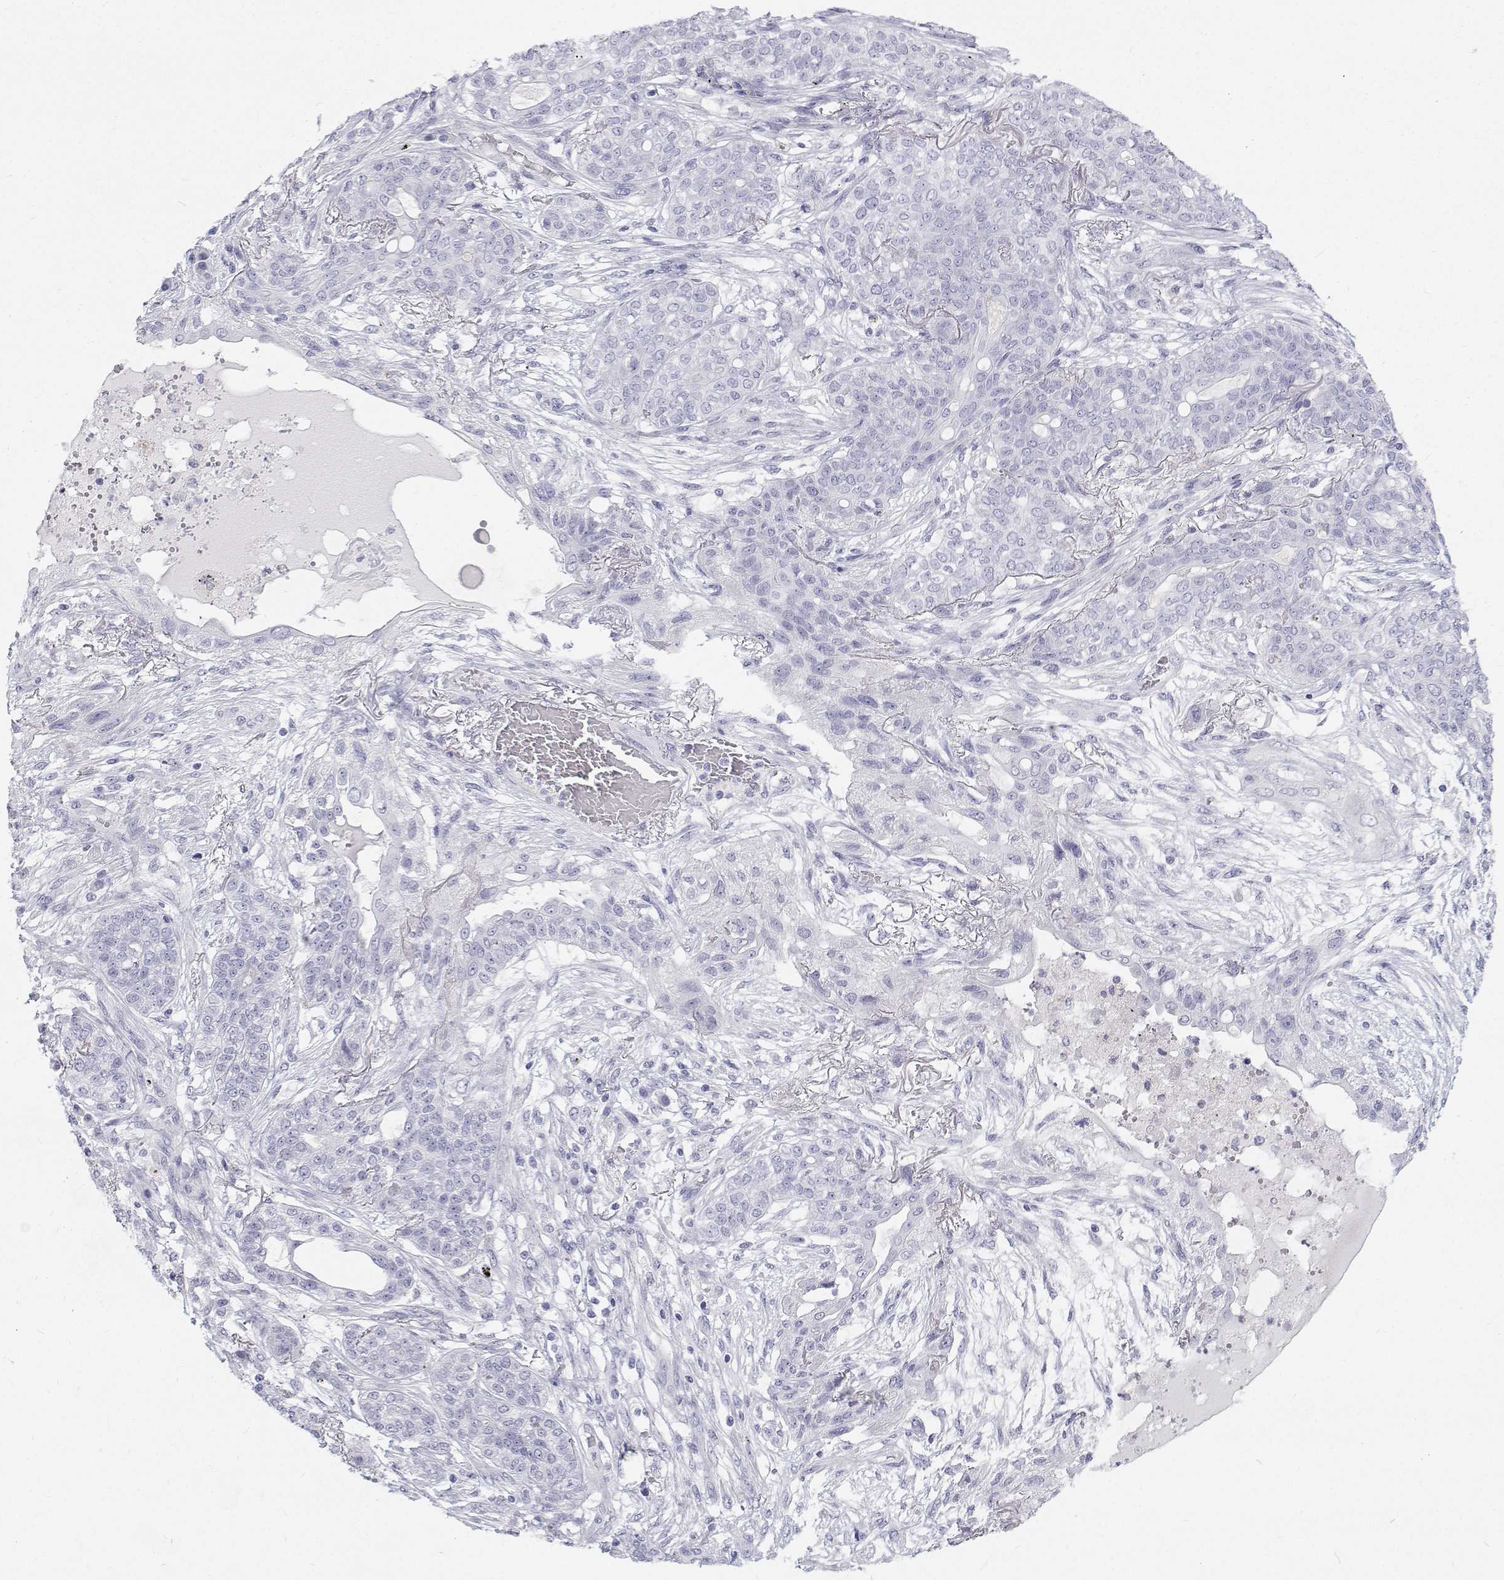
{"staining": {"intensity": "negative", "quantity": "none", "location": "none"}, "tissue": "lung cancer", "cell_type": "Tumor cells", "image_type": "cancer", "snomed": [{"axis": "morphology", "description": "Squamous cell carcinoma, NOS"}, {"axis": "topography", "description": "Lung"}], "caption": "Tumor cells are negative for protein expression in human lung cancer.", "gene": "NCR2", "patient": {"sex": "female", "age": 70}}